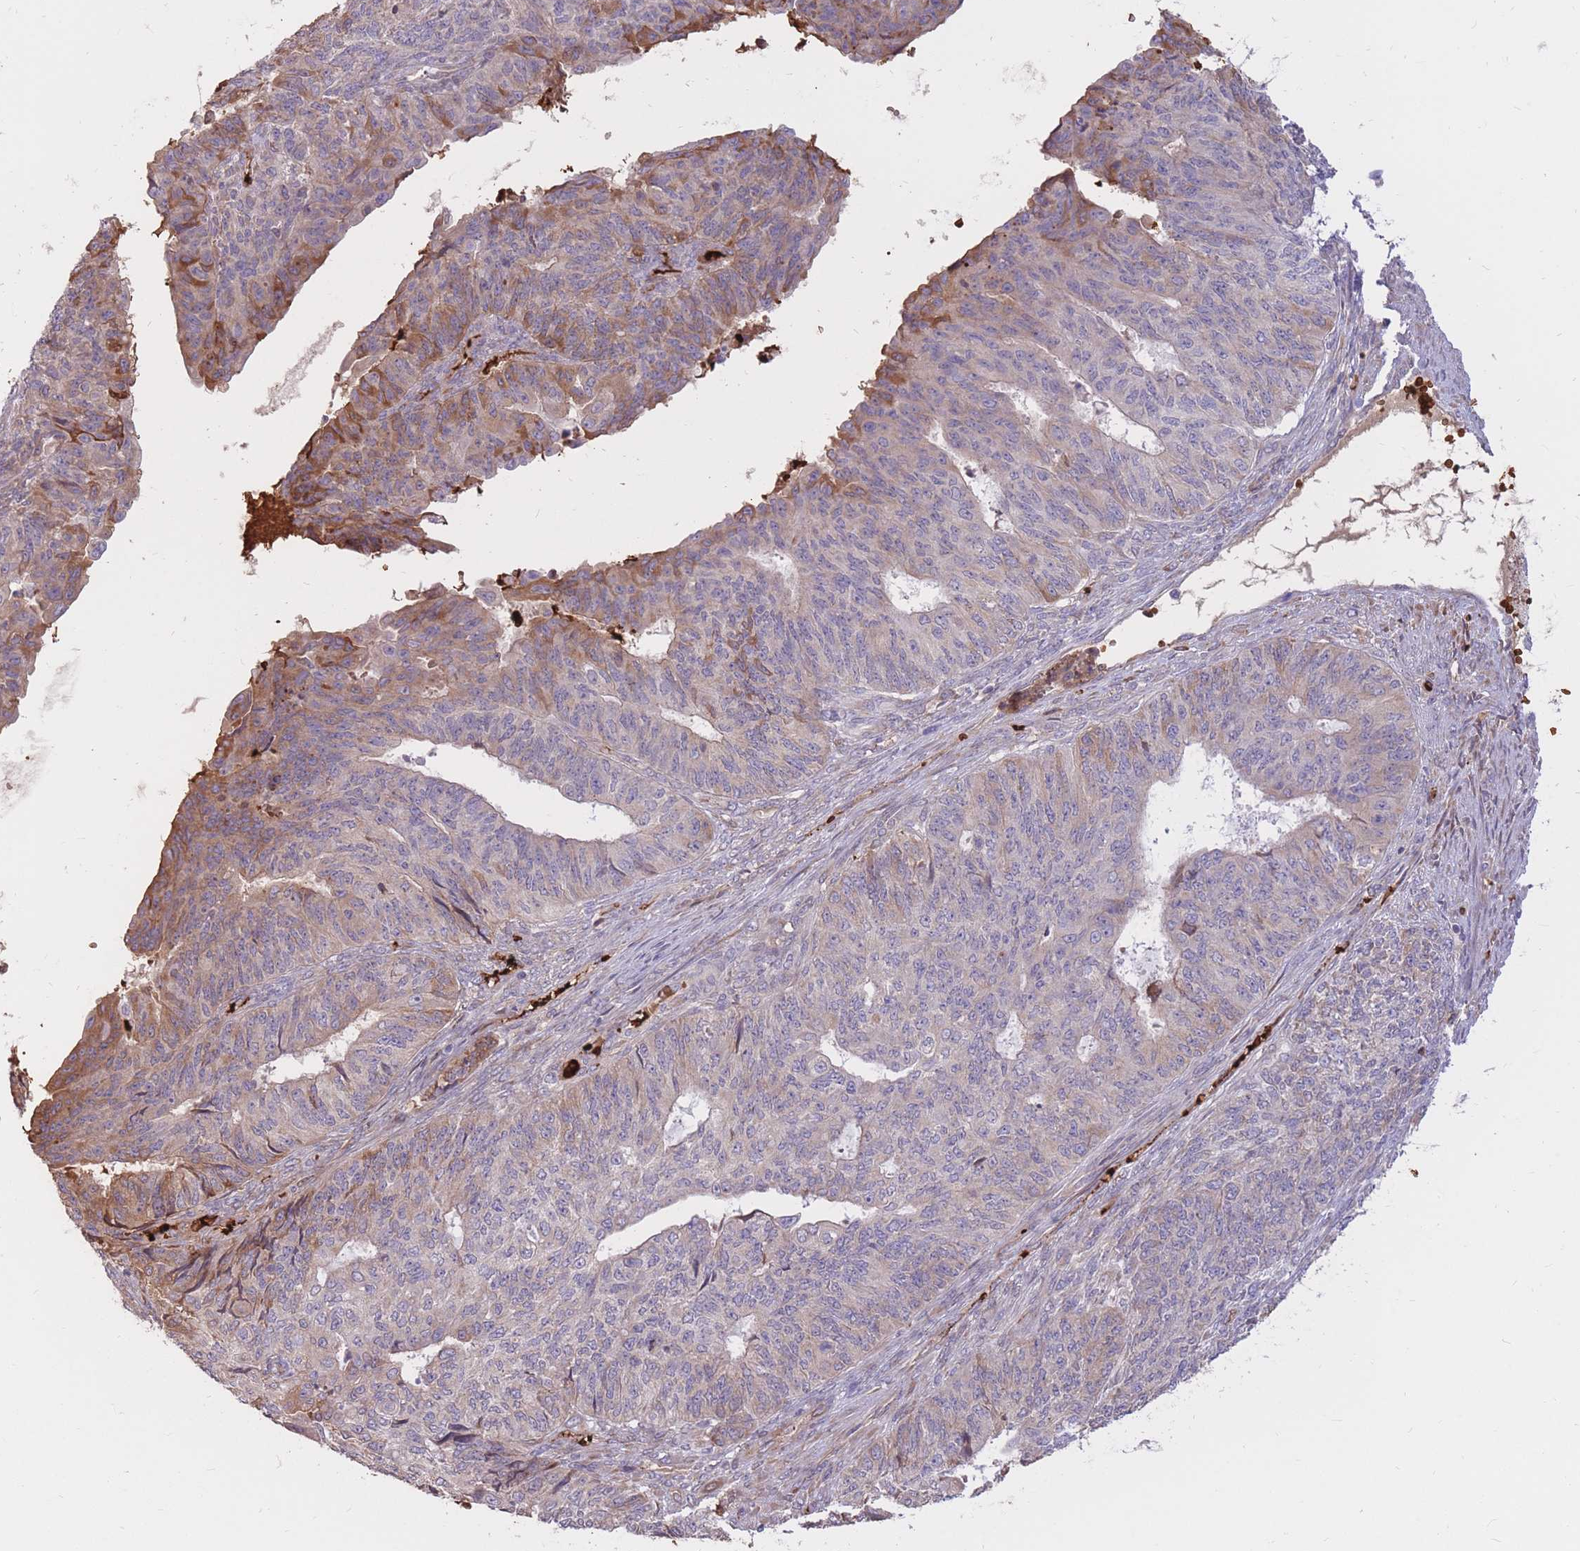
{"staining": {"intensity": "strong", "quantity": "<25%", "location": "cytoplasmic/membranous"}, "tissue": "endometrial cancer", "cell_type": "Tumor cells", "image_type": "cancer", "snomed": [{"axis": "morphology", "description": "Adenocarcinoma, NOS"}, {"axis": "topography", "description": "Endometrium"}], "caption": "Immunohistochemical staining of human endometrial adenocarcinoma shows medium levels of strong cytoplasmic/membranous protein staining in approximately <25% of tumor cells.", "gene": "ATP10D", "patient": {"sex": "female", "age": 32}}